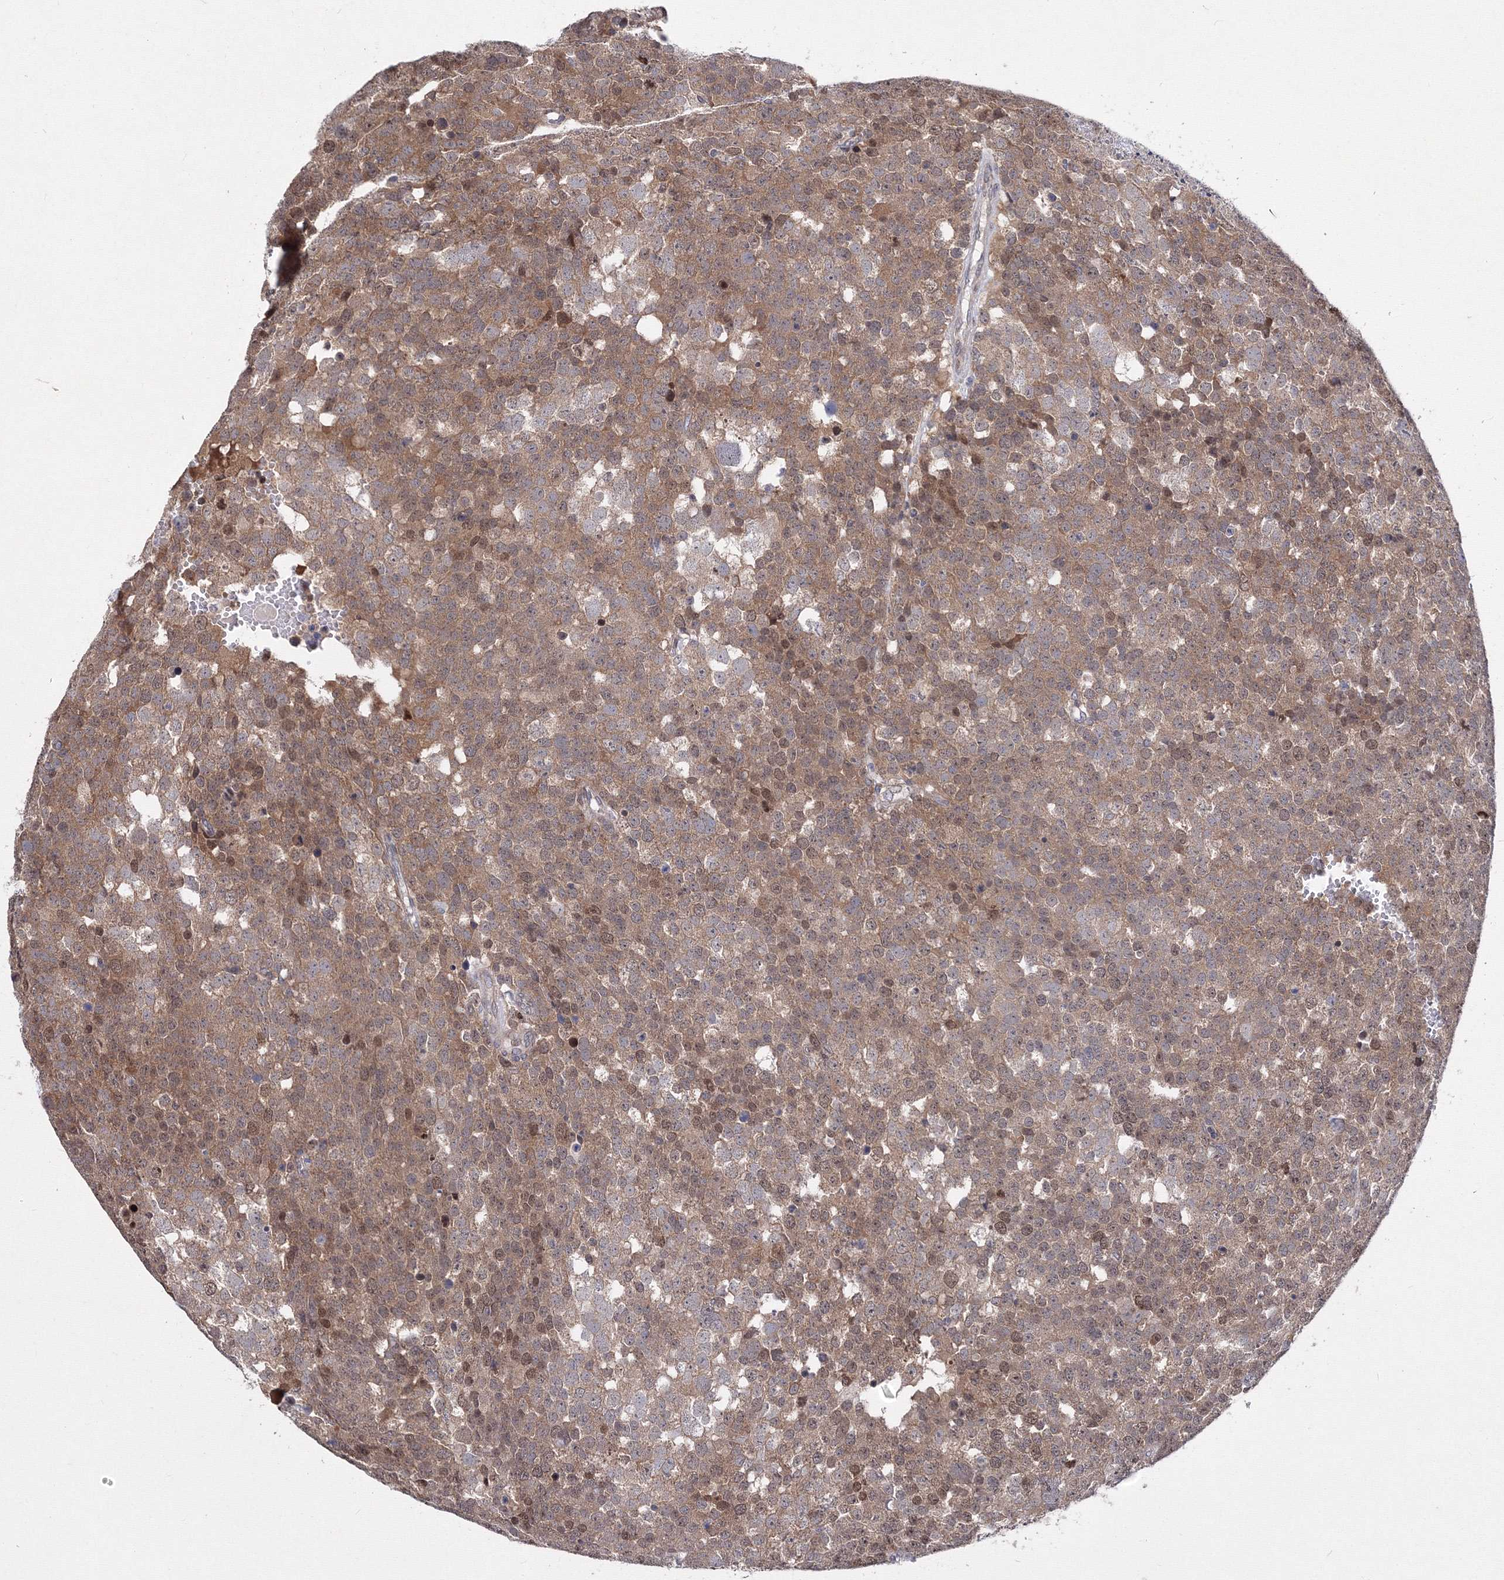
{"staining": {"intensity": "moderate", "quantity": ">75%", "location": "cytoplasmic/membranous,nuclear"}, "tissue": "testis cancer", "cell_type": "Tumor cells", "image_type": "cancer", "snomed": [{"axis": "morphology", "description": "Seminoma, NOS"}, {"axis": "topography", "description": "Testis"}], "caption": "This image shows immunohistochemistry (IHC) staining of testis cancer (seminoma), with medium moderate cytoplasmic/membranous and nuclear staining in about >75% of tumor cells.", "gene": "GPN1", "patient": {"sex": "male", "age": 71}}